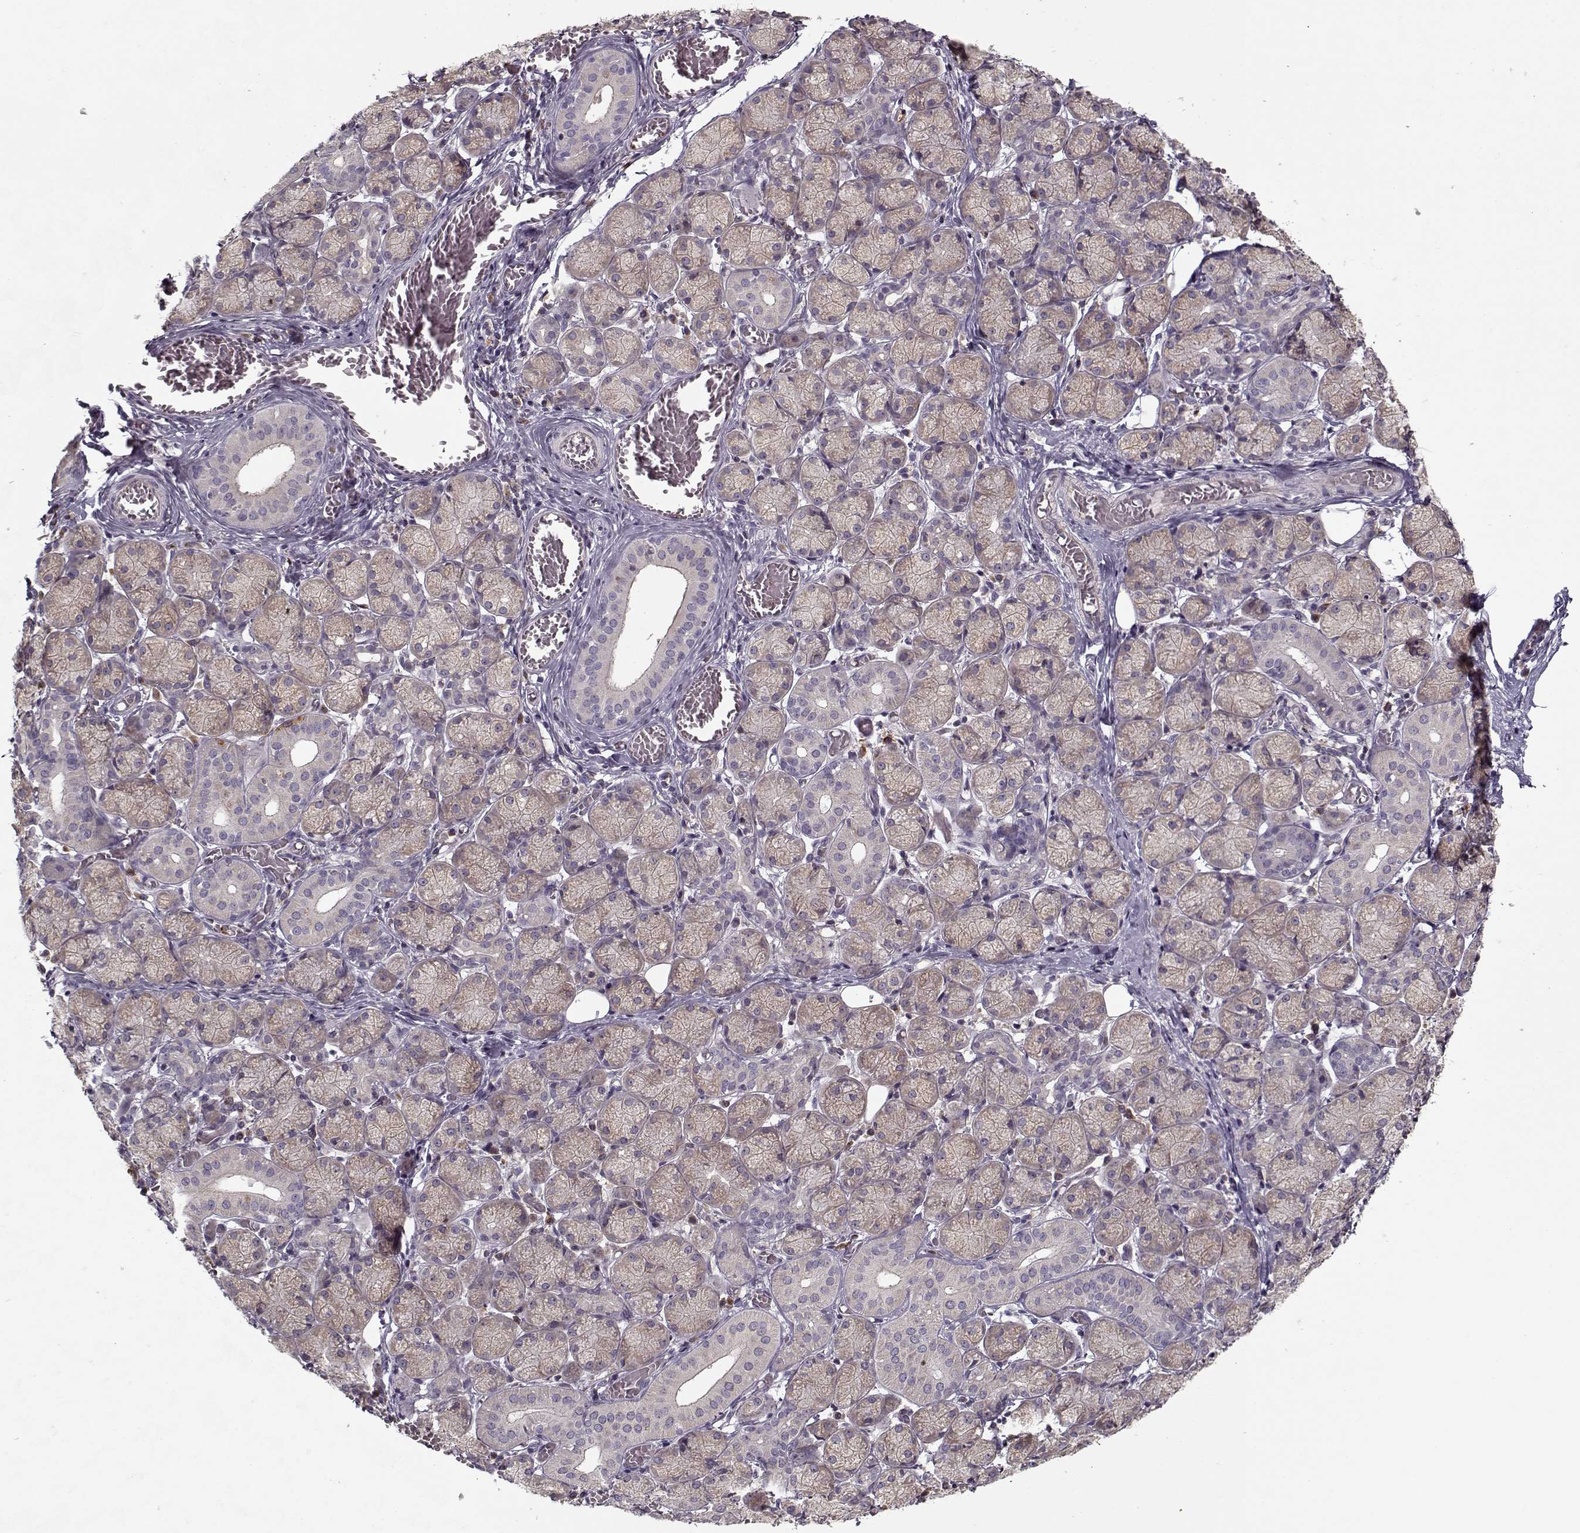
{"staining": {"intensity": "weak", "quantity": "25%-75%", "location": "cytoplasmic/membranous"}, "tissue": "salivary gland", "cell_type": "Glandular cells", "image_type": "normal", "snomed": [{"axis": "morphology", "description": "Normal tissue, NOS"}, {"axis": "topography", "description": "Salivary gland"}, {"axis": "topography", "description": "Peripheral nerve tissue"}], "caption": "Unremarkable salivary gland displays weak cytoplasmic/membranous staining in approximately 25%-75% of glandular cells, visualized by immunohistochemistry. (Stains: DAB in brown, nuclei in blue, Microscopy: brightfield microscopy at high magnification).", "gene": "UNC13D", "patient": {"sex": "female", "age": 24}}